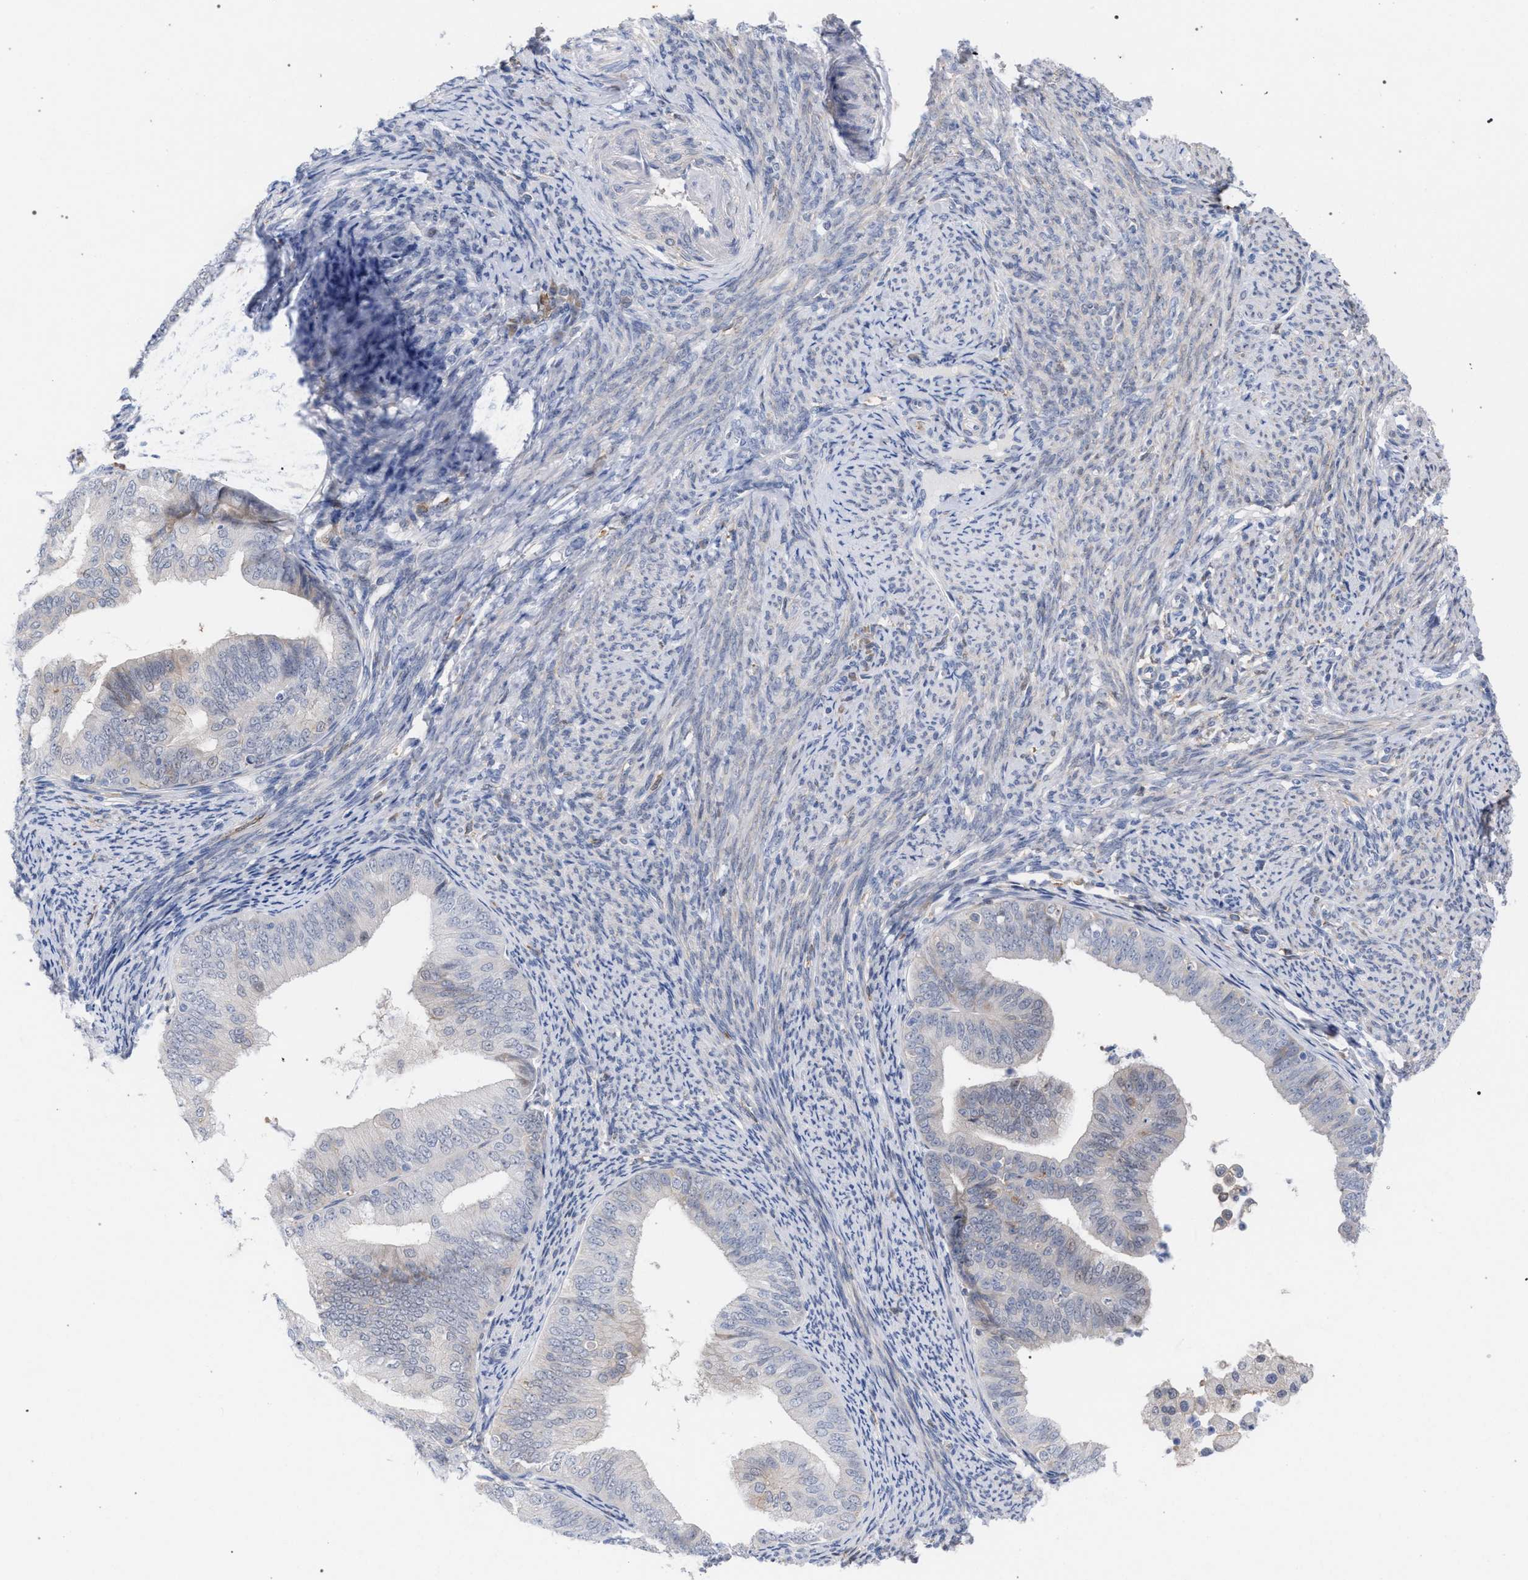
{"staining": {"intensity": "negative", "quantity": "none", "location": "none"}, "tissue": "endometrial cancer", "cell_type": "Tumor cells", "image_type": "cancer", "snomed": [{"axis": "morphology", "description": "Adenocarcinoma, NOS"}, {"axis": "topography", "description": "Endometrium"}], "caption": "There is no significant positivity in tumor cells of endometrial cancer.", "gene": "FHOD3", "patient": {"sex": "female", "age": 63}}